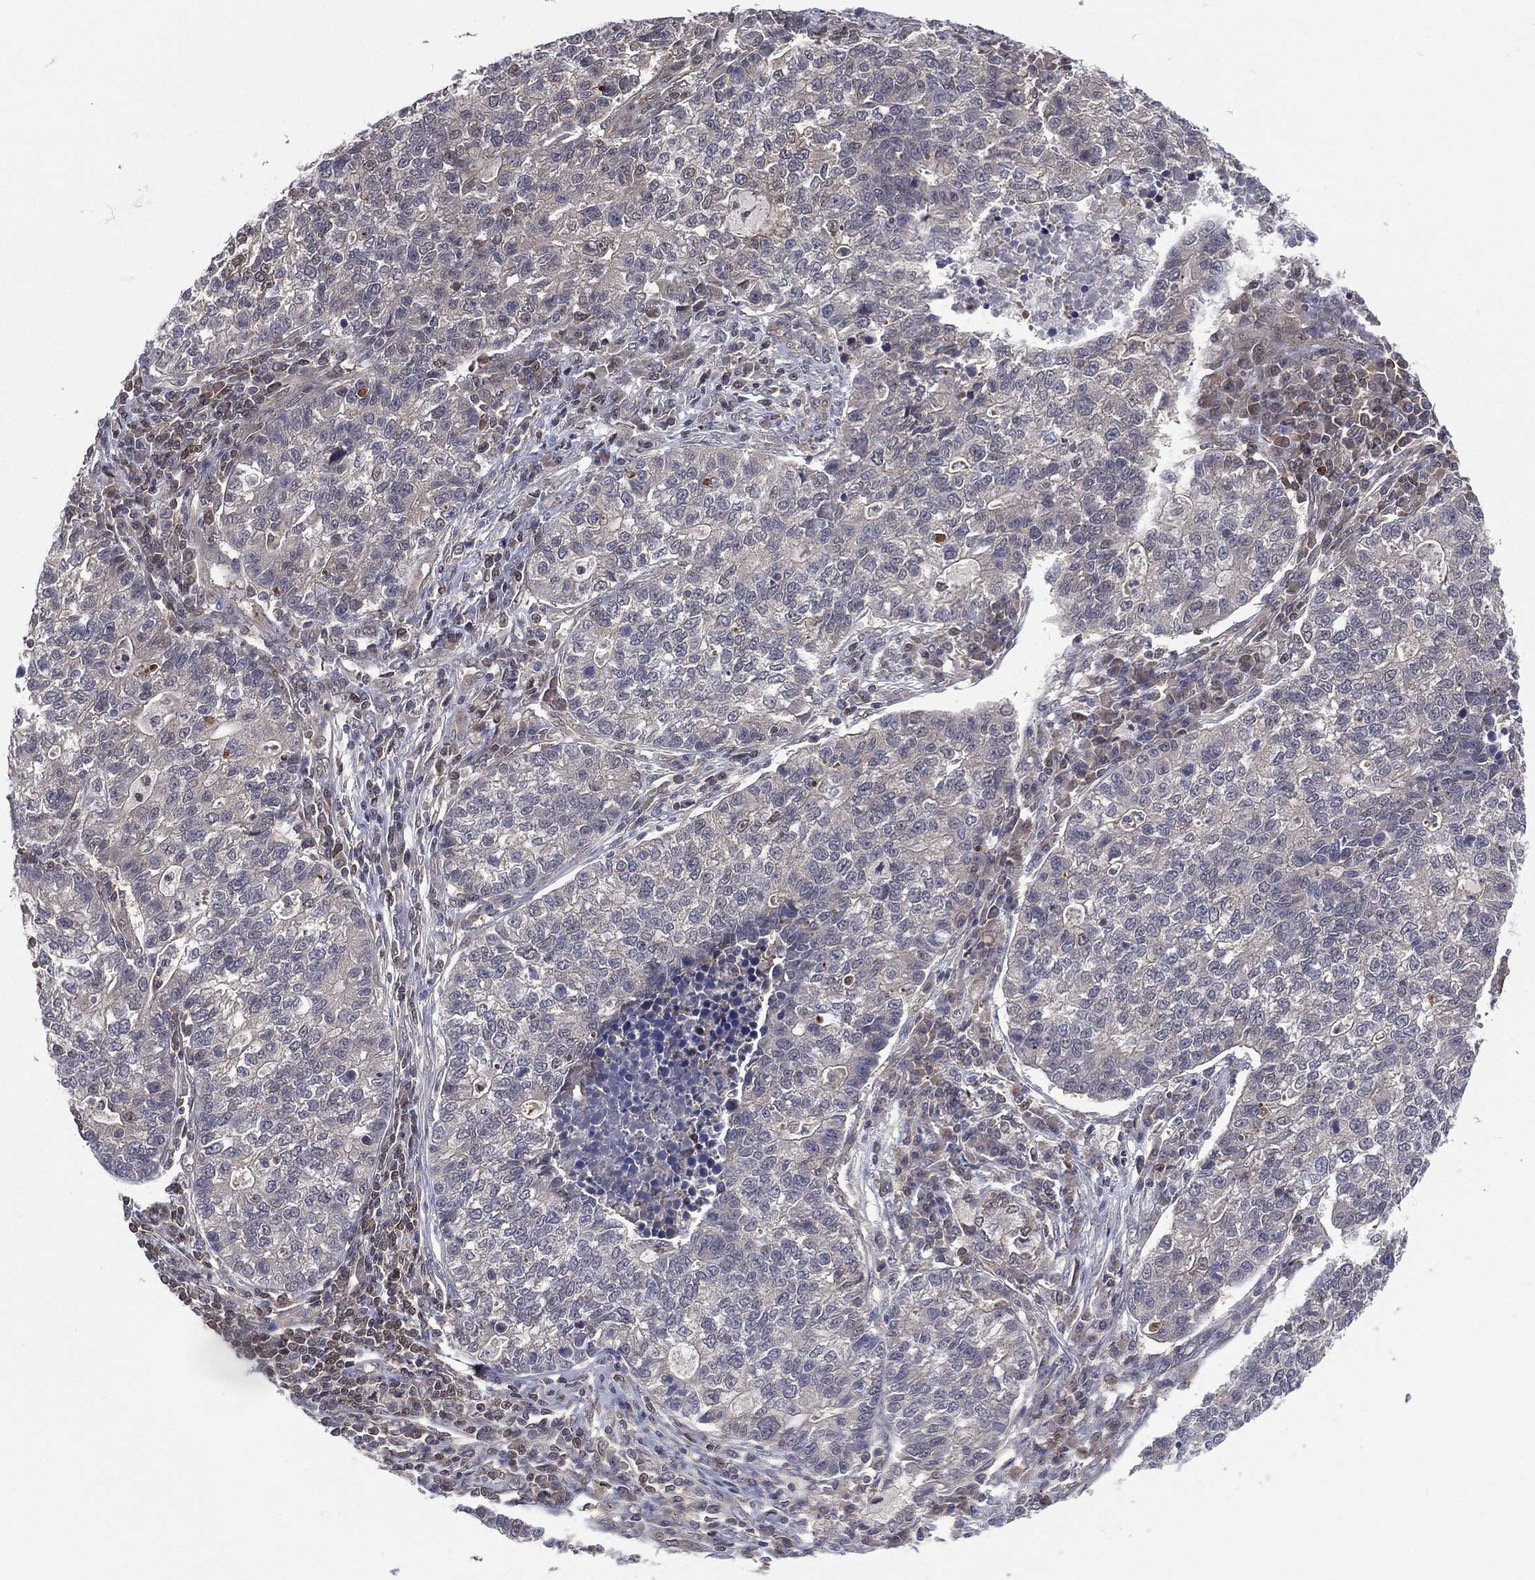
{"staining": {"intensity": "moderate", "quantity": "<25%", "location": "cytoplasmic/membranous,nuclear"}, "tissue": "lung cancer", "cell_type": "Tumor cells", "image_type": "cancer", "snomed": [{"axis": "morphology", "description": "Adenocarcinoma, NOS"}, {"axis": "topography", "description": "Lung"}], "caption": "Protein staining of lung cancer (adenocarcinoma) tissue exhibits moderate cytoplasmic/membranous and nuclear positivity in approximately <25% of tumor cells. The staining was performed using DAB (3,3'-diaminobenzidine), with brown indicating positive protein expression. Nuclei are stained blue with hematoxylin.", "gene": "MTAP", "patient": {"sex": "male", "age": 57}}